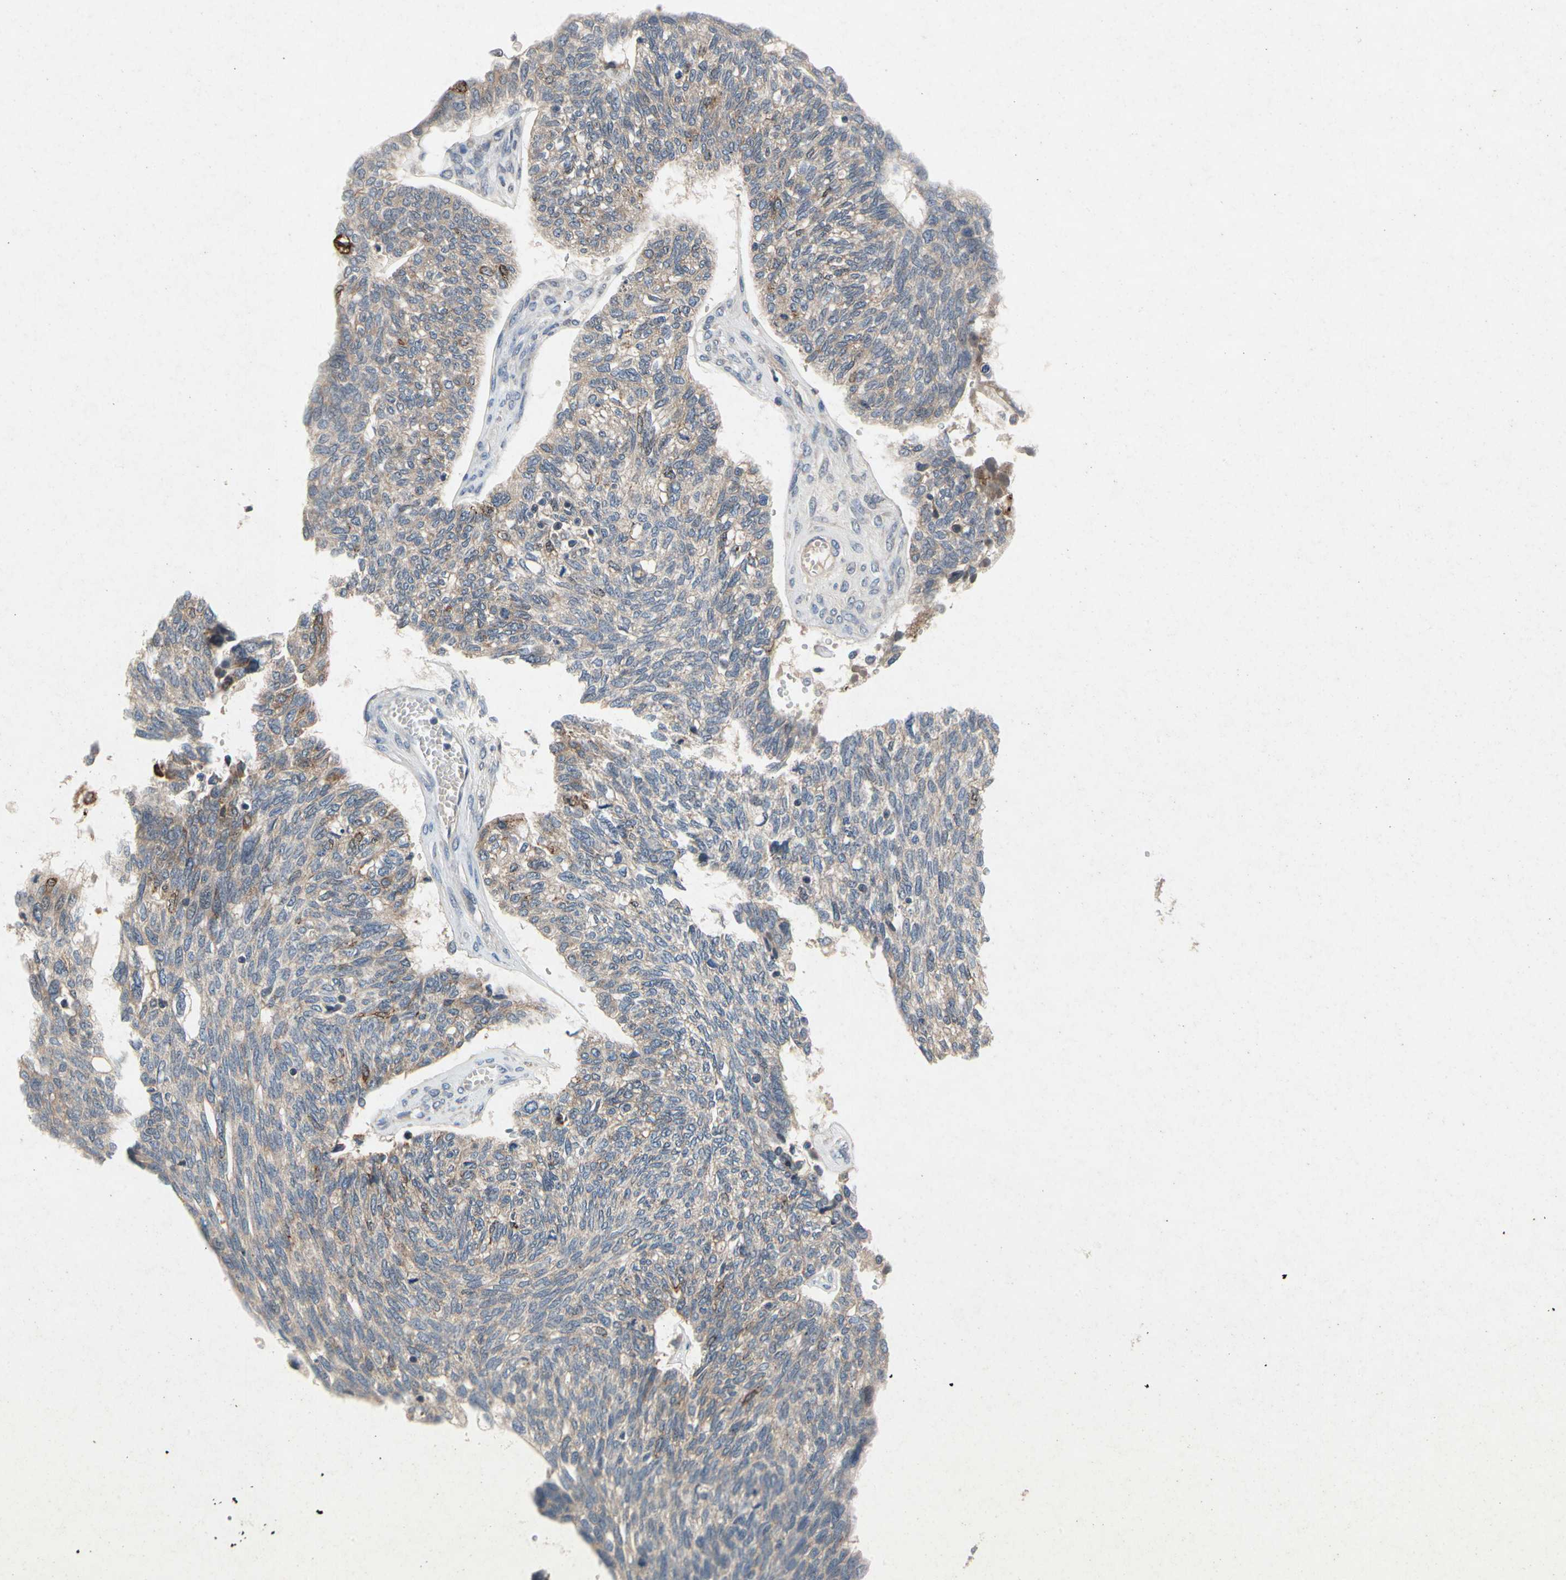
{"staining": {"intensity": "weak", "quantity": ">75%", "location": "cytoplasmic/membranous"}, "tissue": "ovarian cancer", "cell_type": "Tumor cells", "image_type": "cancer", "snomed": [{"axis": "morphology", "description": "Cystadenocarcinoma, serous, NOS"}, {"axis": "topography", "description": "Ovary"}], "caption": "Ovarian serous cystadenocarcinoma tissue shows weak cytoplasmic/membranous staining in about >75% of tumor cells, visualized by immunohistochemistry.", "gene": "RPS6KA1", "patient": {"sex": "female", "age": 79}}